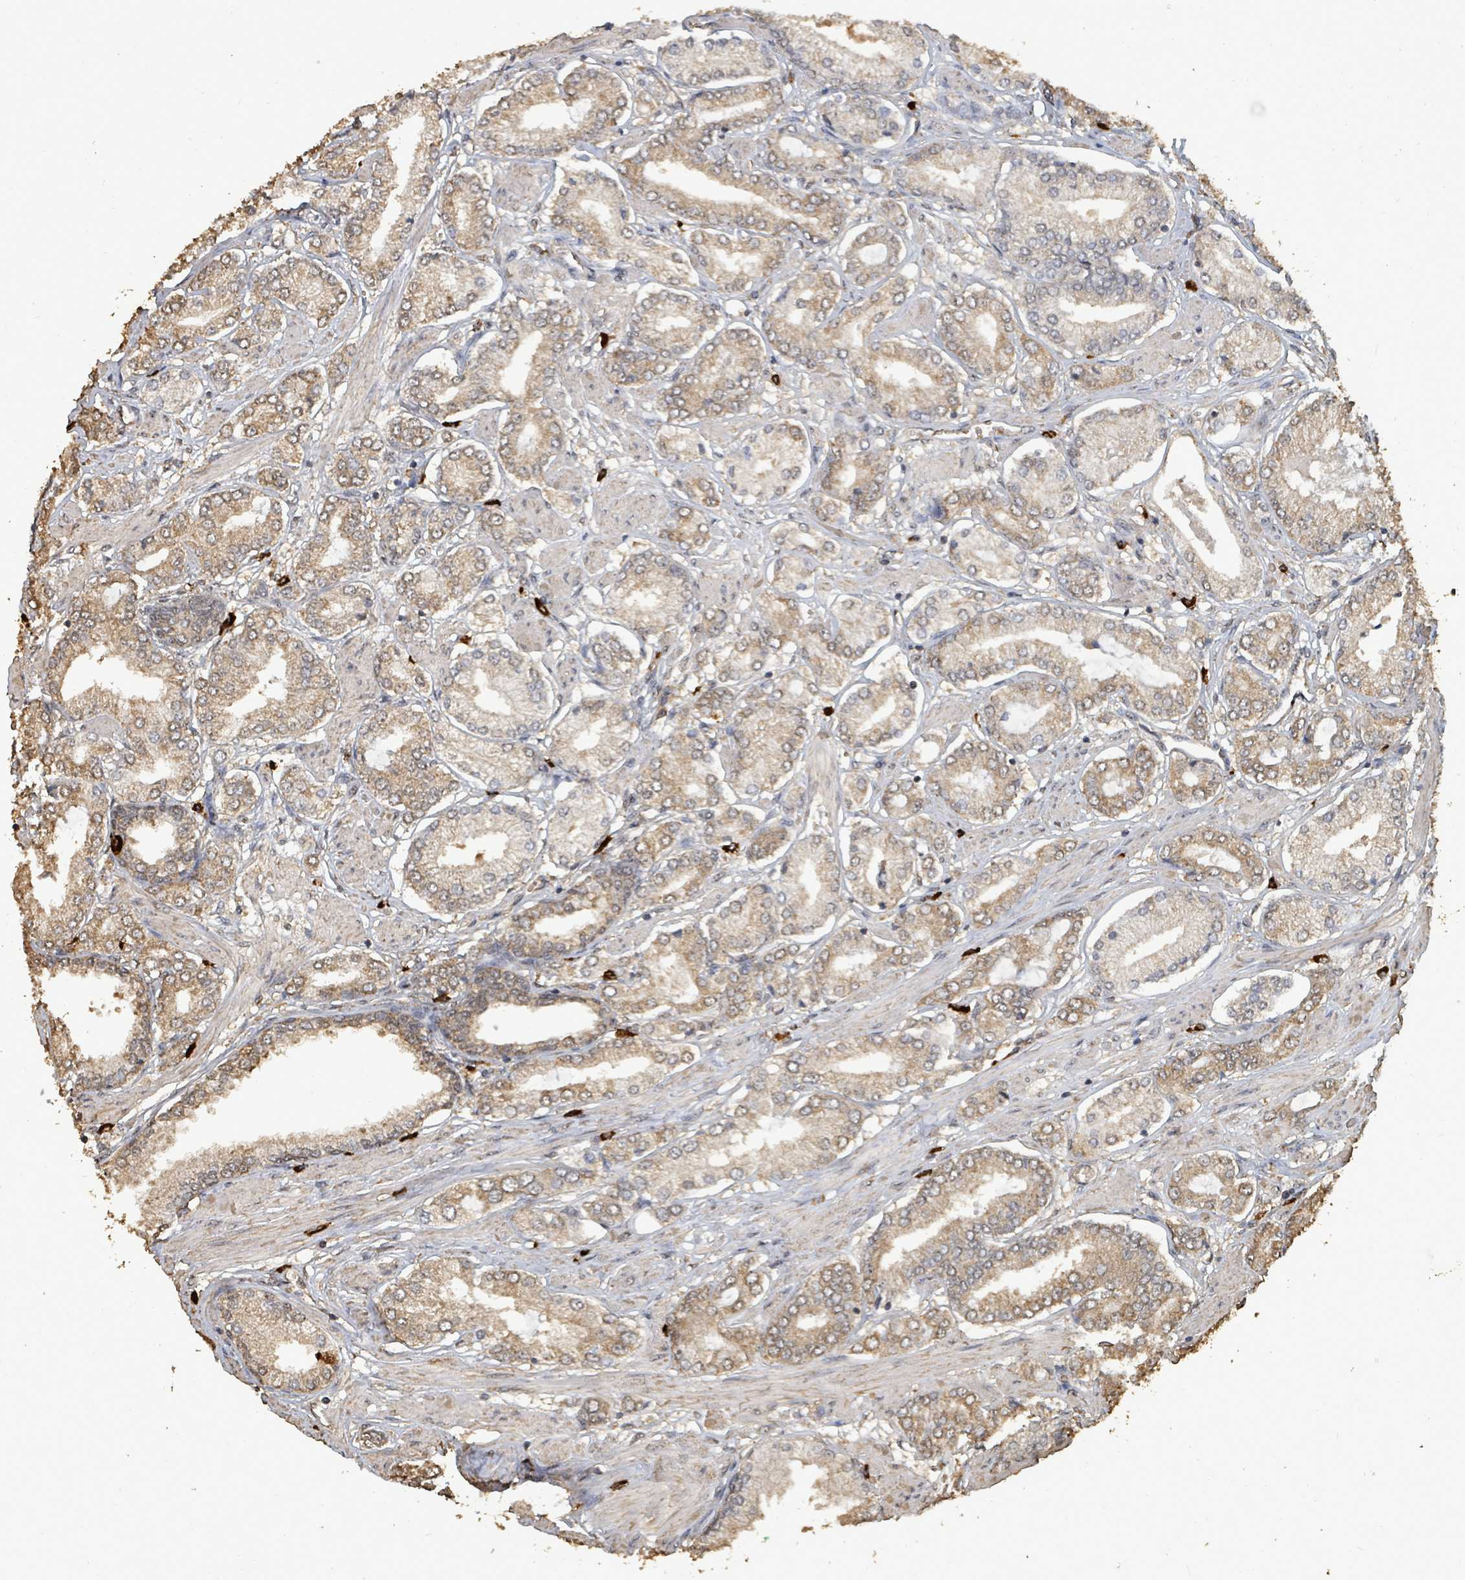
{"staining": {"intensity": "weak", "quantity": ">75%", "location": "cytoplasmic/membranous"}, "tissue": "prostate cancer", "cell_type": "Tumor cells", "image_type": "cancer", "snomed": [{"axis": "morphology", "description": "Adenocarcinoma, High grade"}, {"axis": "topography", "description": "Prostate and seminal vesicle, NOS"}], "caption": "Prostate cancer stained for a protein displays weak cytoplasmic/membranous positivity in tumor cells. (Stains: DAB (3,3'-diaminobenzidine) in brown, nuclei in blue, Microscopy: brightfield microscopy at high magnification).", "gene": "C6orf52", "patient": {"sex": "male", "age": 64}}